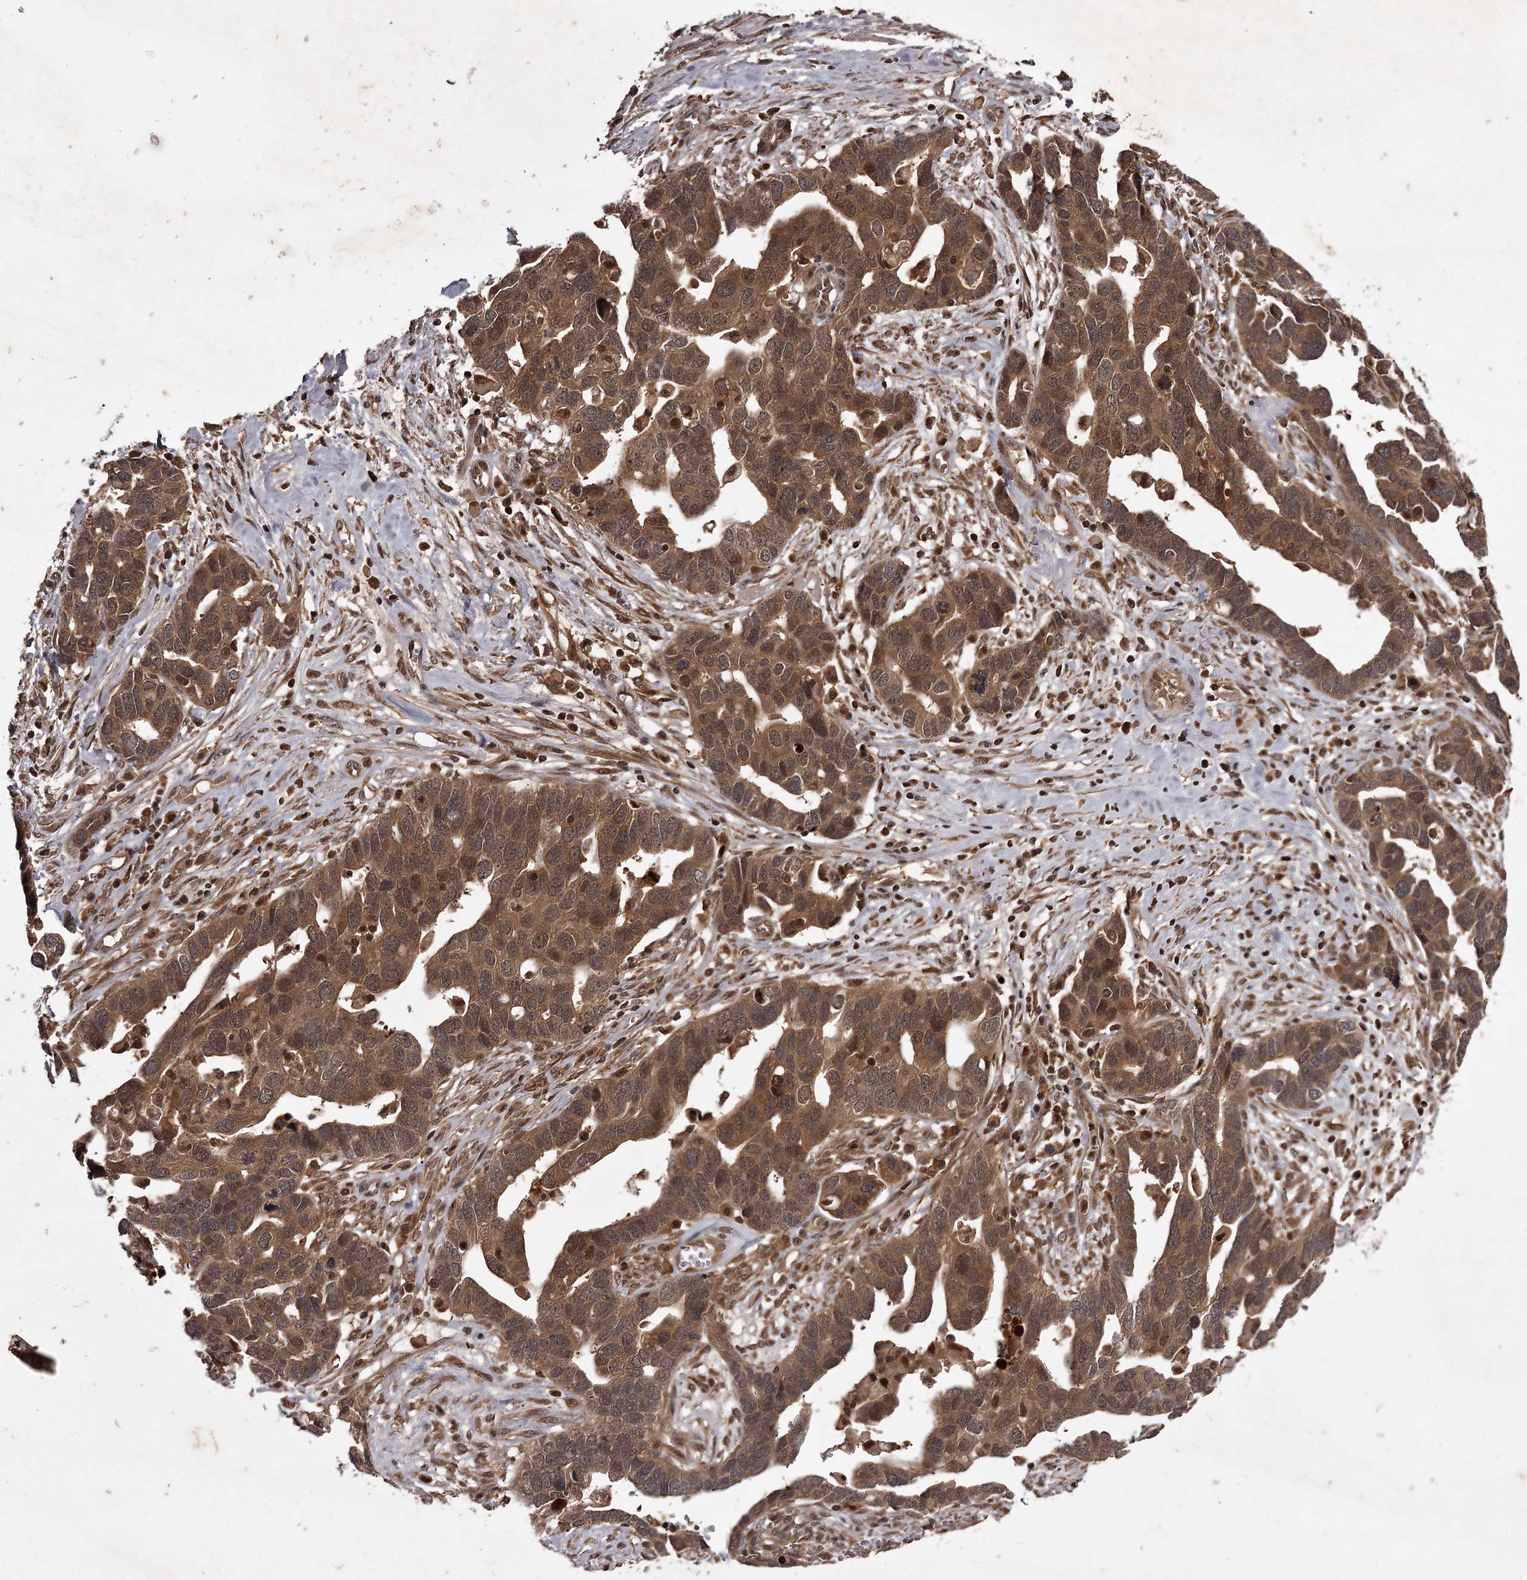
{"staining": {"intensity": "moderate", "quantity": ">75%", "location": "cytoplasmic/membranous"}, "tissue": "ovarian cancer", "cell_type": "Tumor cells", "image_type": "cancer", "snomed": [{"axis": "morphology", "description": "Cystadenocarcinoma, serous, NOS"}, {"axis": "topography", "description": "Ovary"}], "caption": "Immunohistochemistry image of human serous cystadenocarcinoma (ovarian) stained for a protein (brown), which displays medium levels of moderate cytoplasmic/membranous staining in approximately >75% of tumor cells.", "gene": "TBC1D23", "patient": {"sex": "female", "age": 54}}